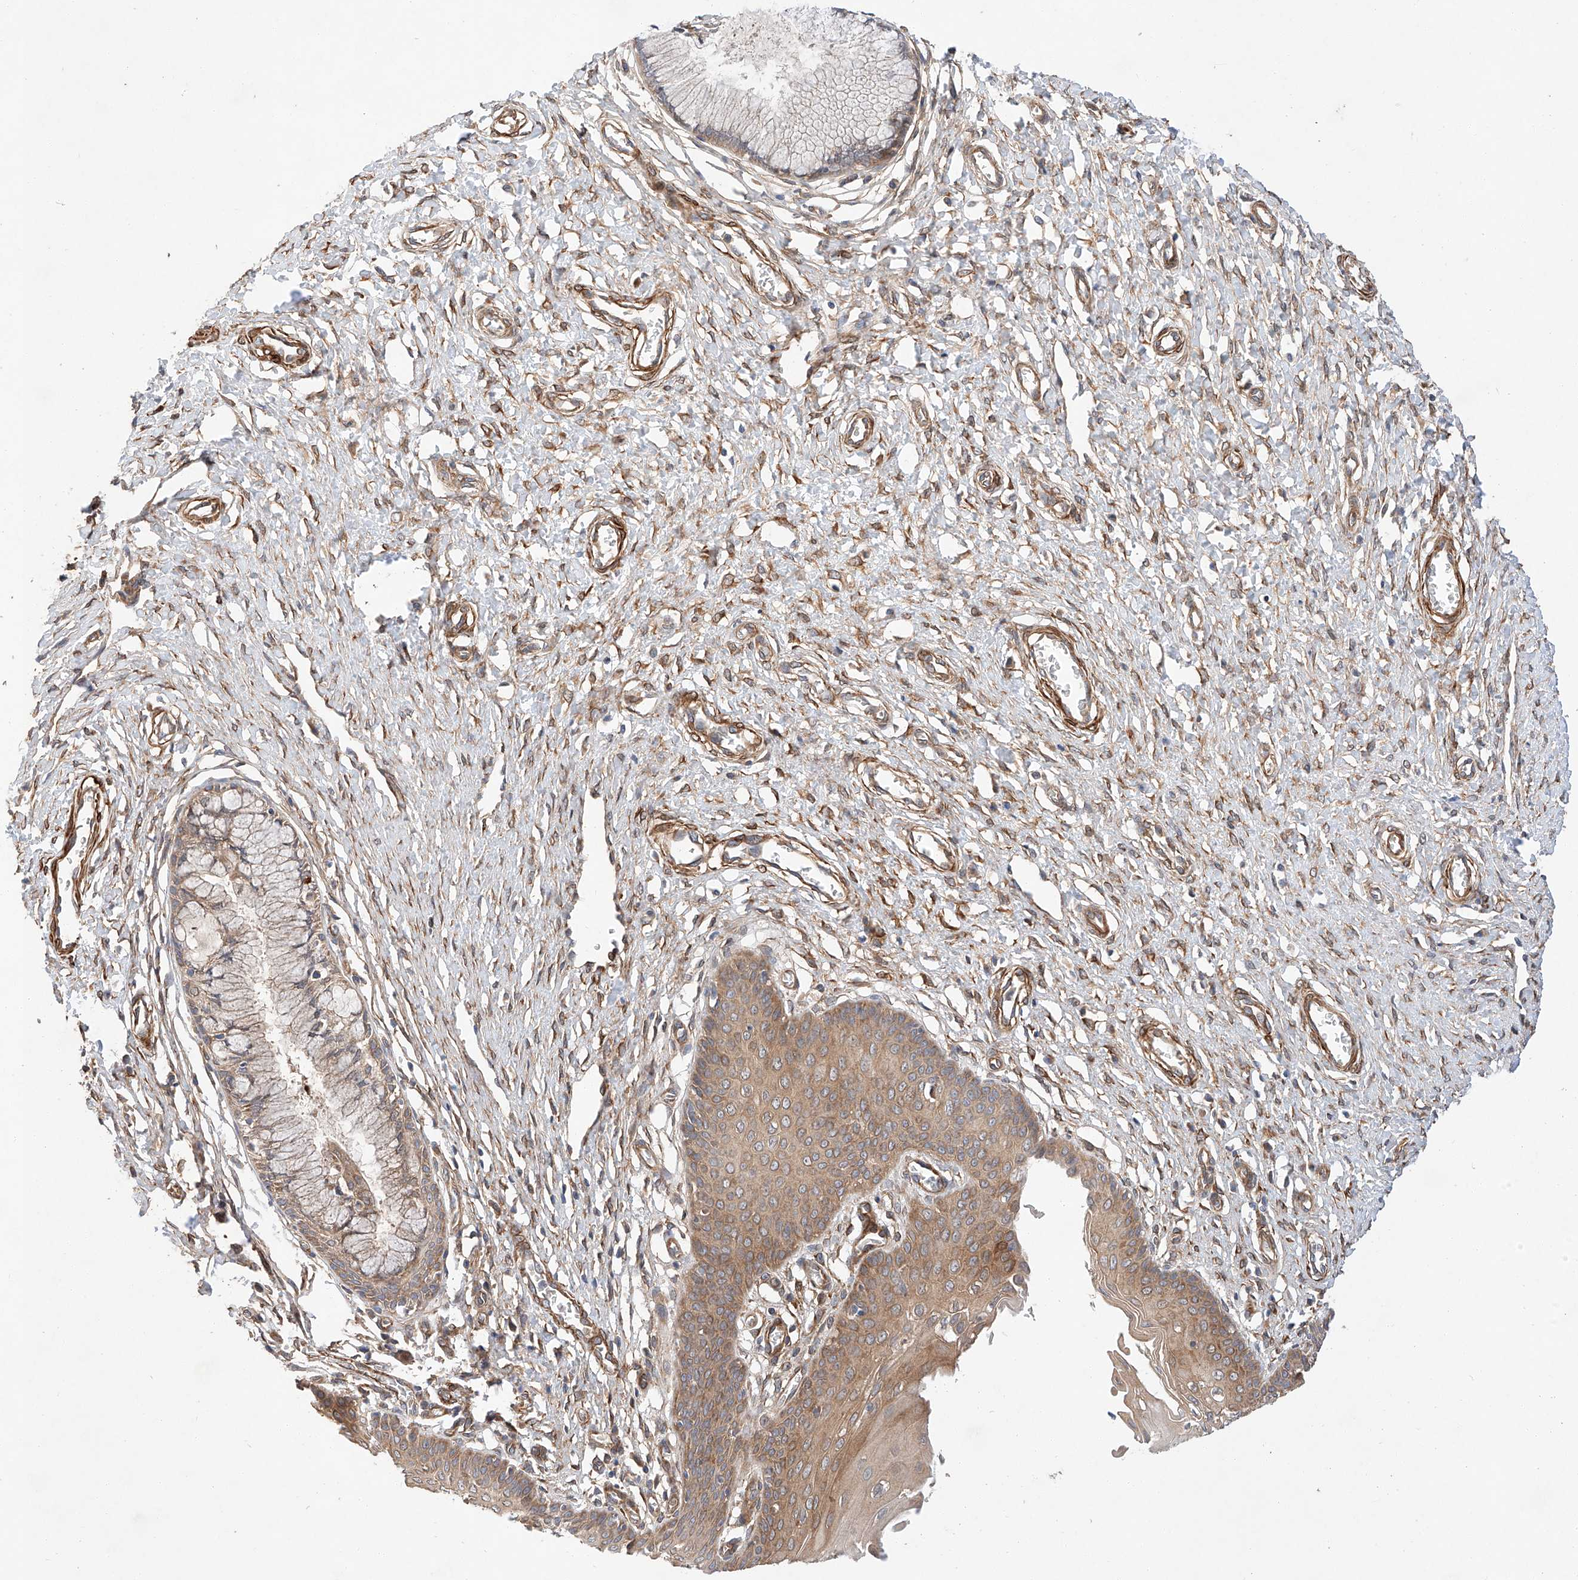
{"staining": {"intensity": "moderate", "quantity": "25%-75%", "location": "cytoplasmic/membranous"}, "tissue": "cervix", "cell_type": "Glandular cells", "image_type": "normal", "snomed": [{"axis": "morphology", "description": "Normal tissue, NOS"}, {"axis": "topography", "description": "Cervix"}], "caption": "Immunohistochemical staining of normal cervix shows medium levels of moderate cytoplasmic/membranous expression in about 25%-75% of glandular cells. The staining was performed using DAB, with brown indicating positive protein expression. Nuclei are stained blue with hematoxylin.", "gene": "RAB23", "patient": {"sex": "female", "age": 55}}